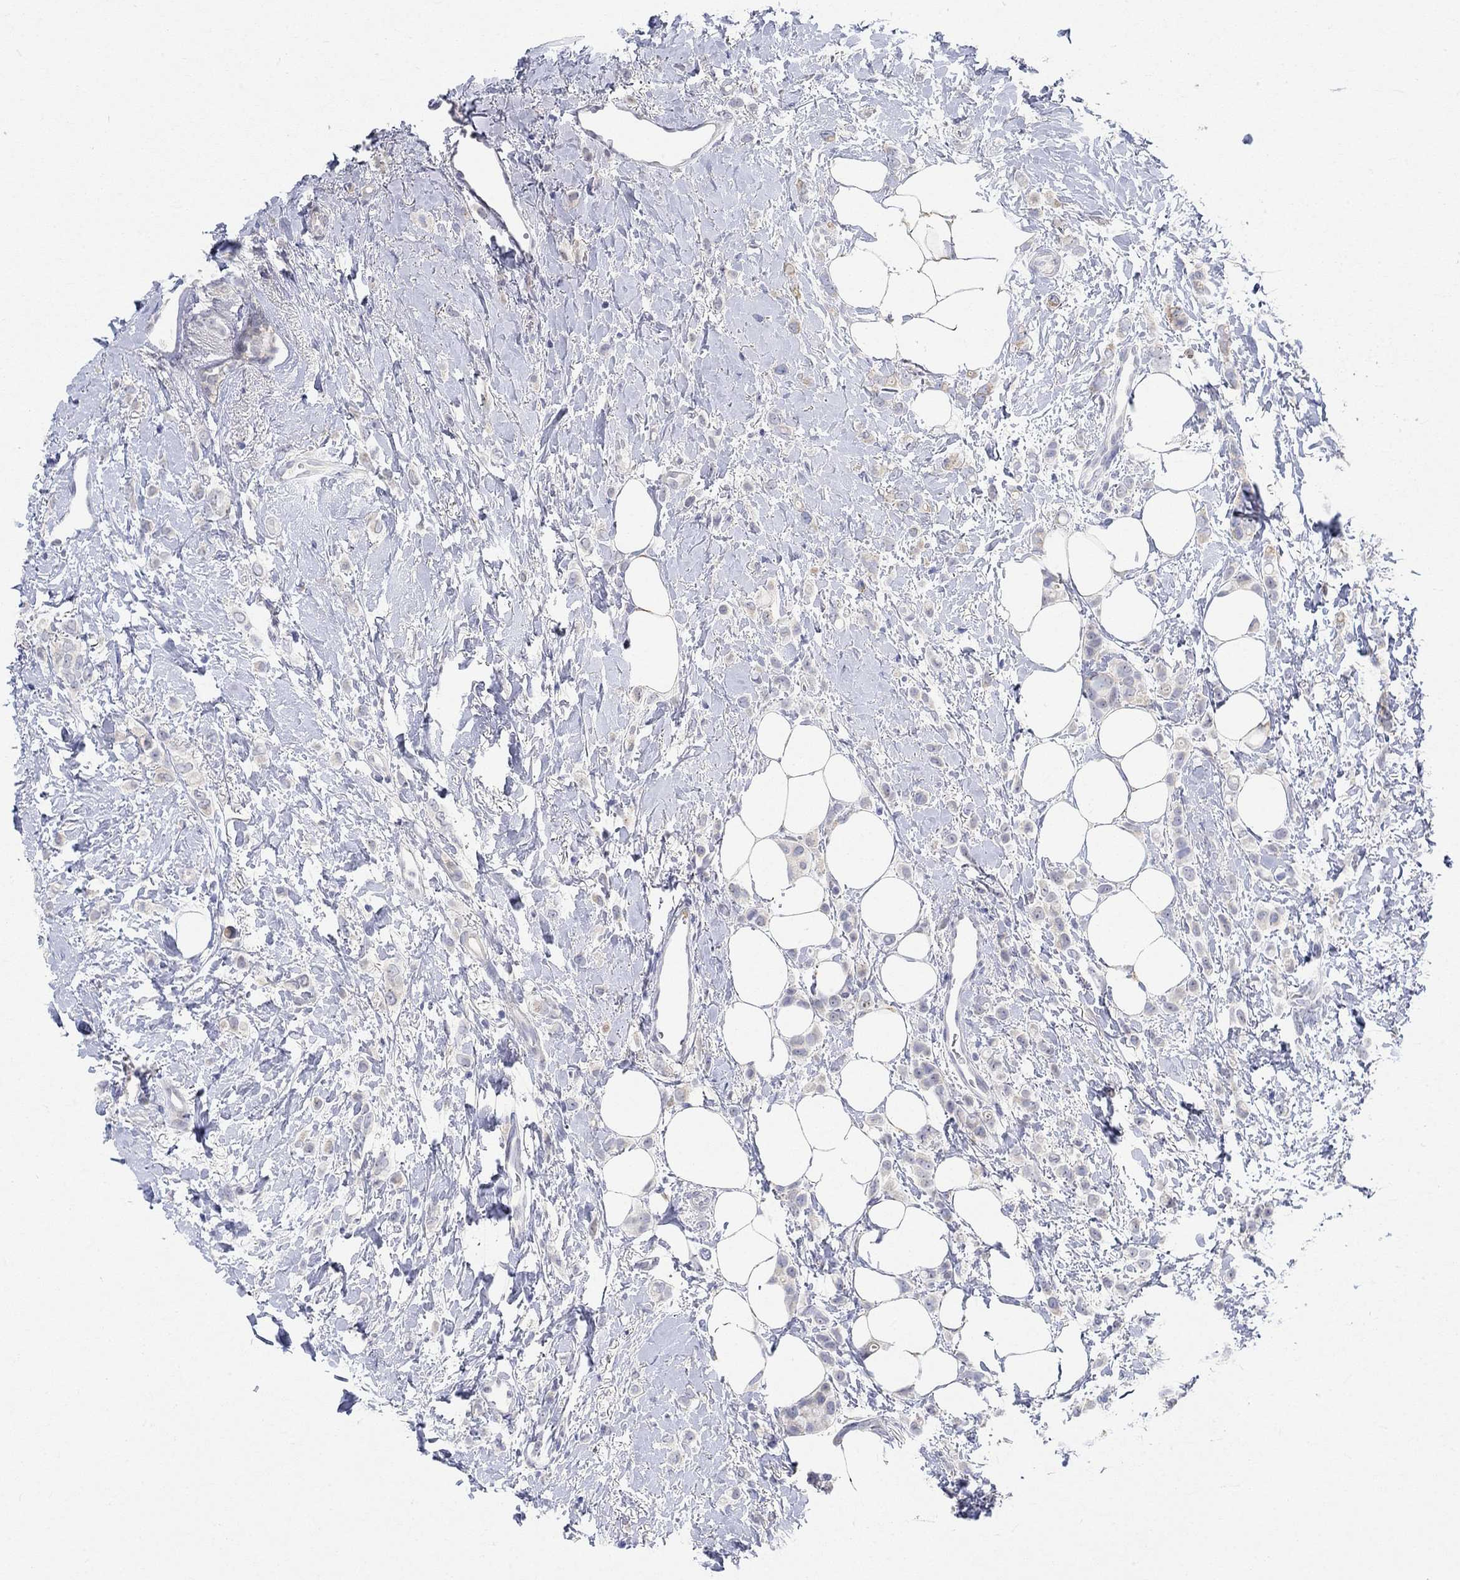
{"staining": {"intensity": "negative", "quantity": "none", "location": "none"}, "tissue": "breast cancer", "cell_type": "Tumor cells", "image_type": "cancer", "snomed": [{"axis": "morphology", "description": "Lobular carcinoma"}, {"axis": "topography", "description": "Breast"}], "caption": "Immunohistochemical staining of breast cancer reveals no significant staining in tumor cells.", "gene": "NAV3", "patient": {"sex": "female", "age": 66}}